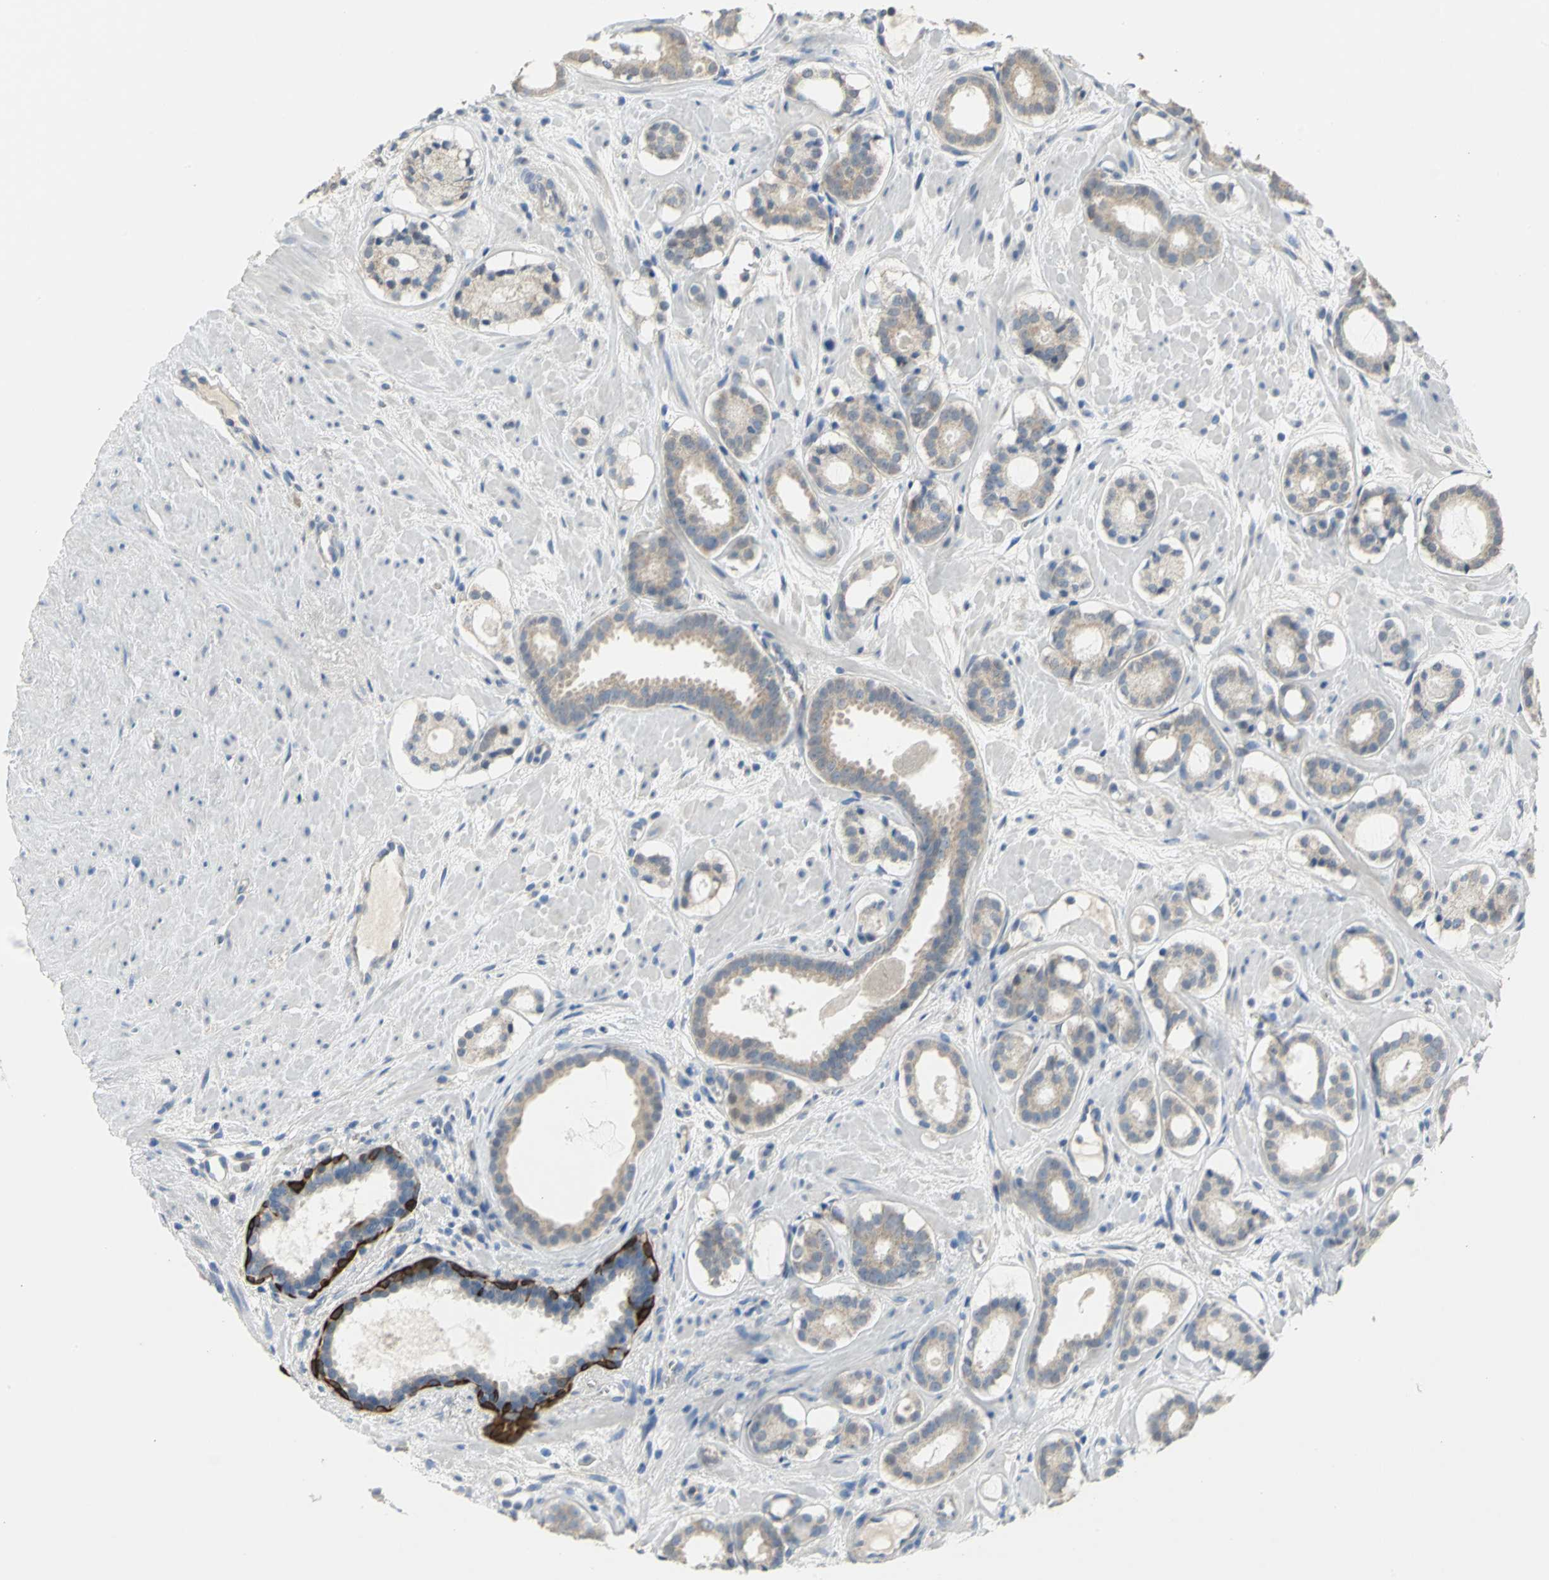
{"staining": {"intensity": "weak", "quantity": ">75%", "location": "cytoplasmic/membranous"}, "tissue": "prostate cancer", "cell_type": "Tumor cells", "image_type": "cancer", "snomed": [{"axis": "morphology", "description": "Adenocarcinoma, Low grade"}, {"axis": "topography", "description": "Prostate"}], "caption": "The histopathology image shows staining of prostate cancer, revealing weak cytoplasmic/membranous protein expression (brown color) within tumor cells.", "gene": "HTR1F", "patient": {"sex": "male", "age": 57}}